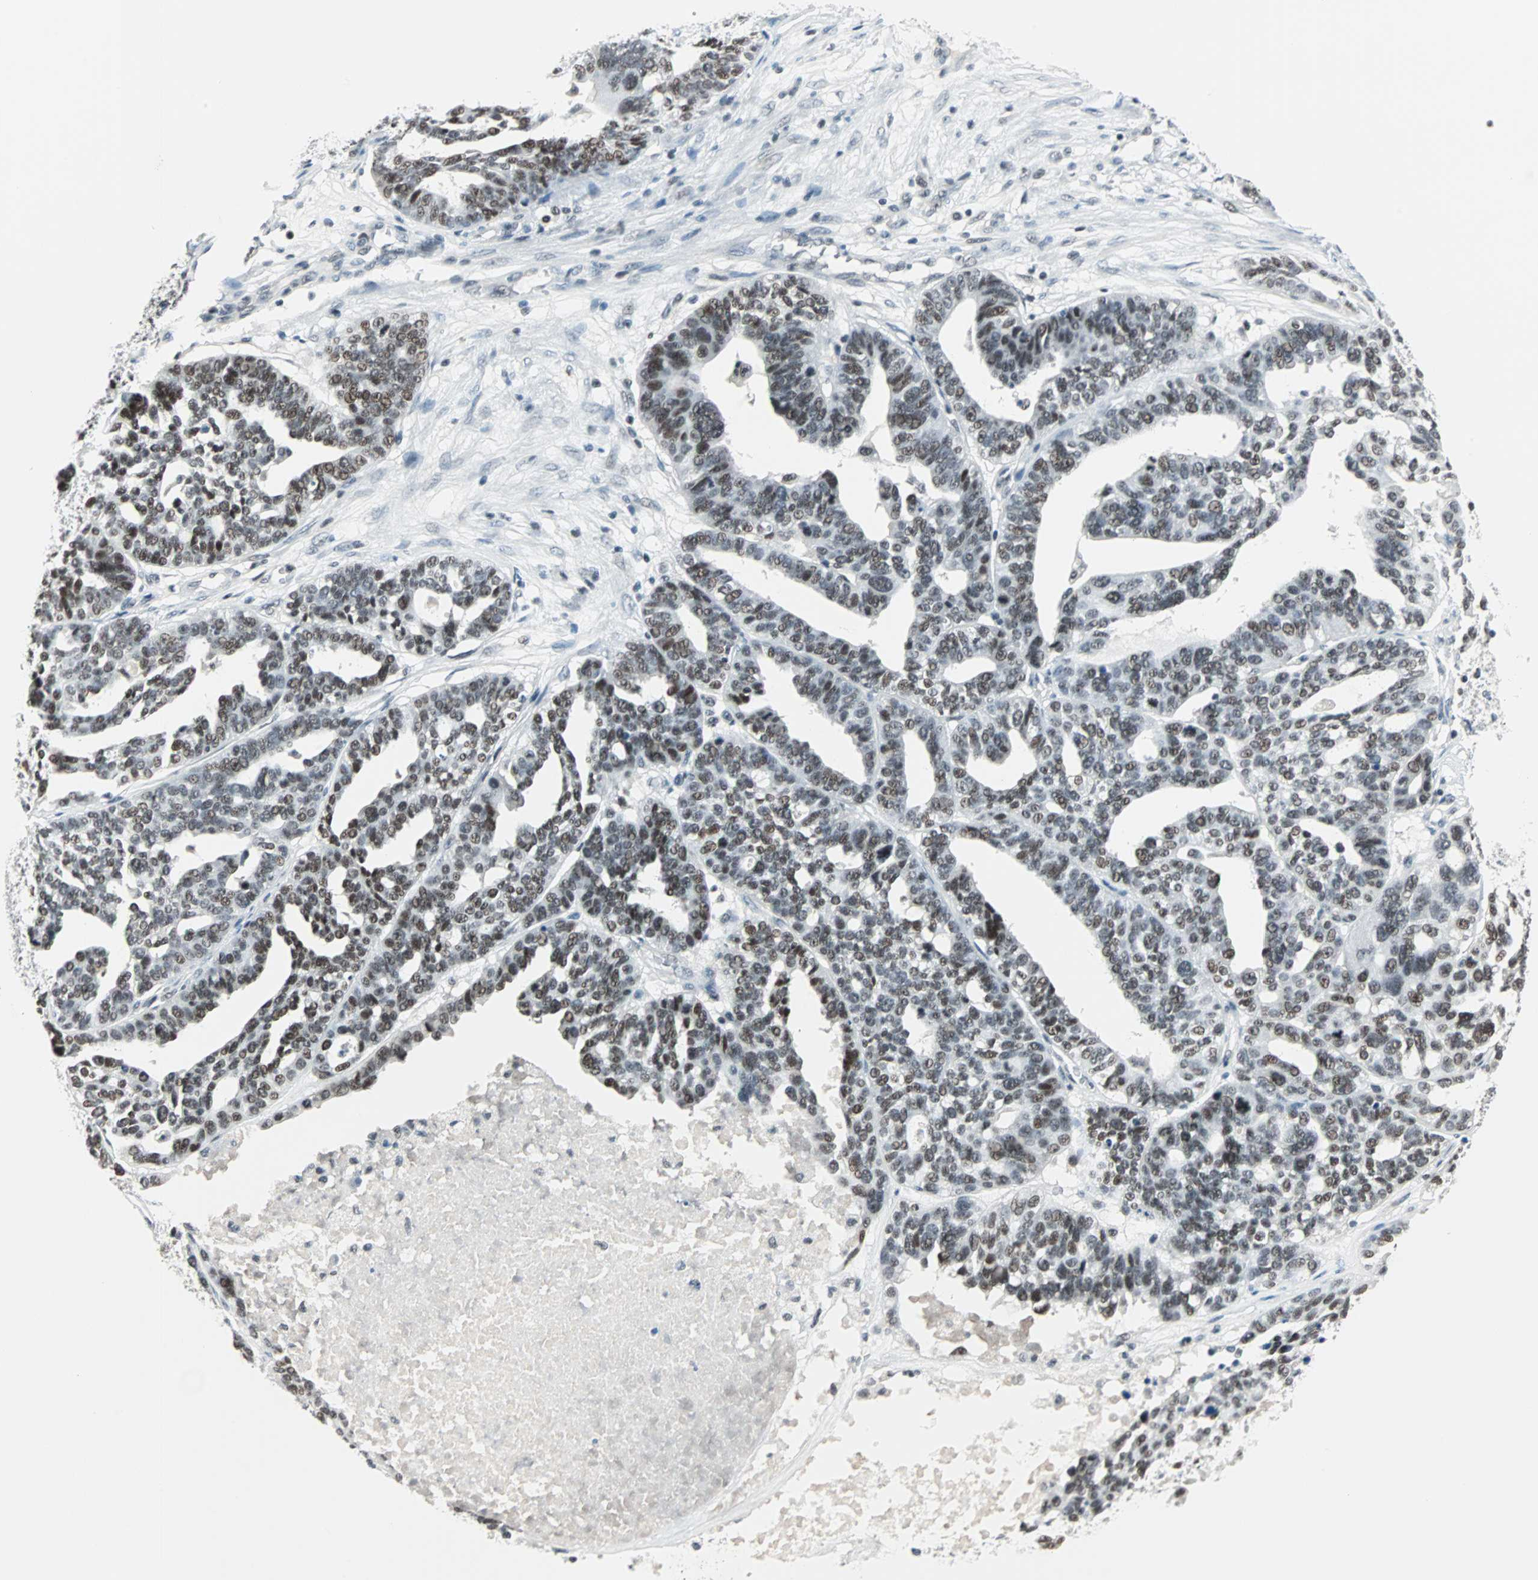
{"staining": {"intensity": "moderate", "quantity": ">75%", "location": "nuclear"}, "tissue": "ovarian cancer", "cell_type": "Tumor cells", "image_type": "cancer", "snomed": [{"axis": "morphology", "description": "Cystadenocarcinoma, serous, NOS"}, {"axis": "topography", "description": "Ovary"}], "caption": "Protein analysis of ovarian serous cystadenocarcinoma tissue shows moderate nuclear expression in about >75% of tumor cells. (DAB IHC with brightfield microscopy, high magnification).", "gene": "SIN3A", "patient": {"sex": "female", "age": 59}}